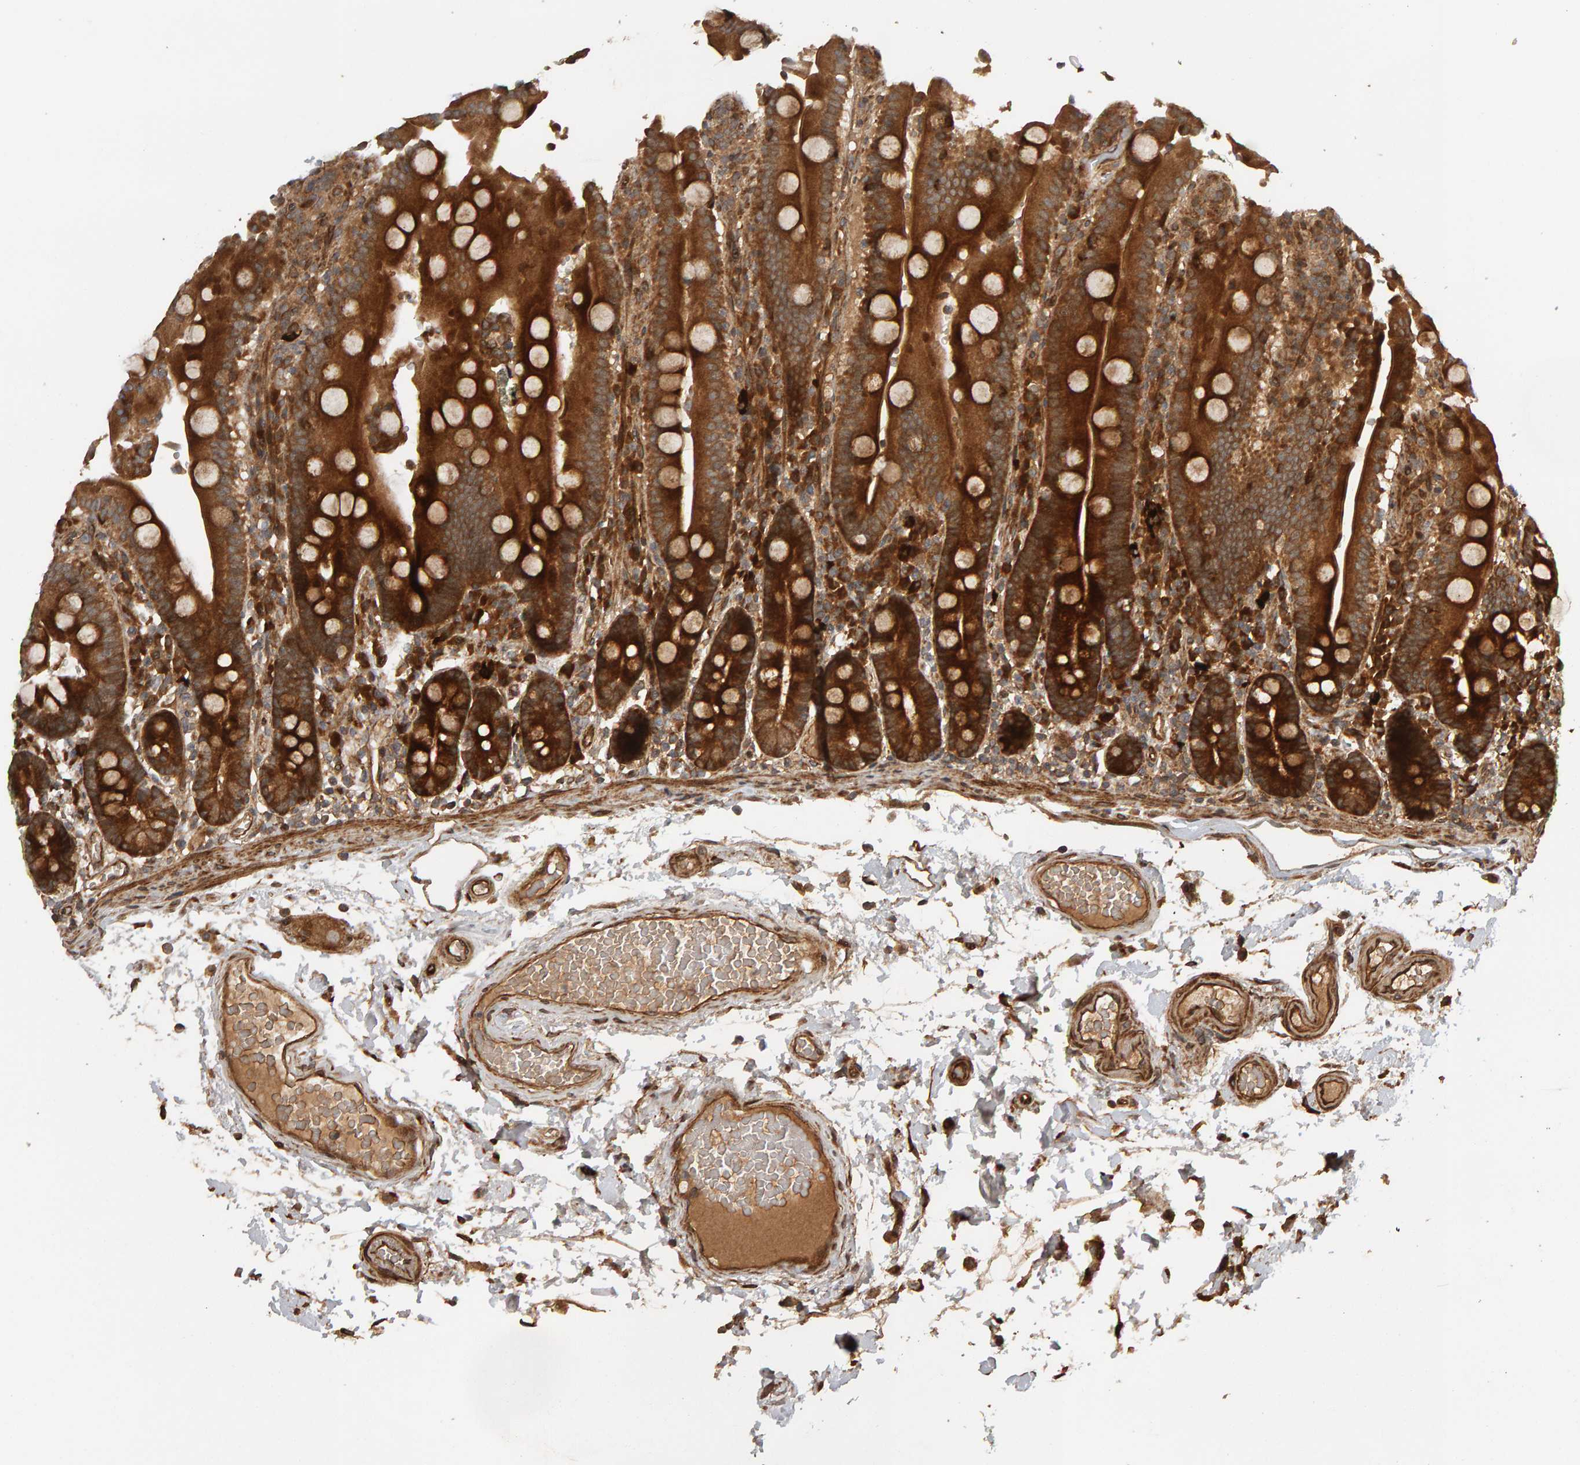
{"staining": {"intensity": "strong", "quantity": ">75%", "location": "cytoplasmic/membranous"}, "tissue": "duodenum", "cell_type": "Glandular cells", "image_type": "normal", "snomed": [{"axis": "morphology", "description": "Normal tissue, NOS"}, {"axis": "topography", "description": "Small intestine, NOS"}], "caption": "Protein analysis of unremarkable duodenum exhibits strong cytoplasmic/membranous staining in approximately >75% of glandular cells. The protein of interest is stained brown, and the nuclei are stained in blue (DAB IHC with brightfield microscopy, high magnification).", "gene": "ZFAND1", "patient": {"sex": "female", "age": 71}}